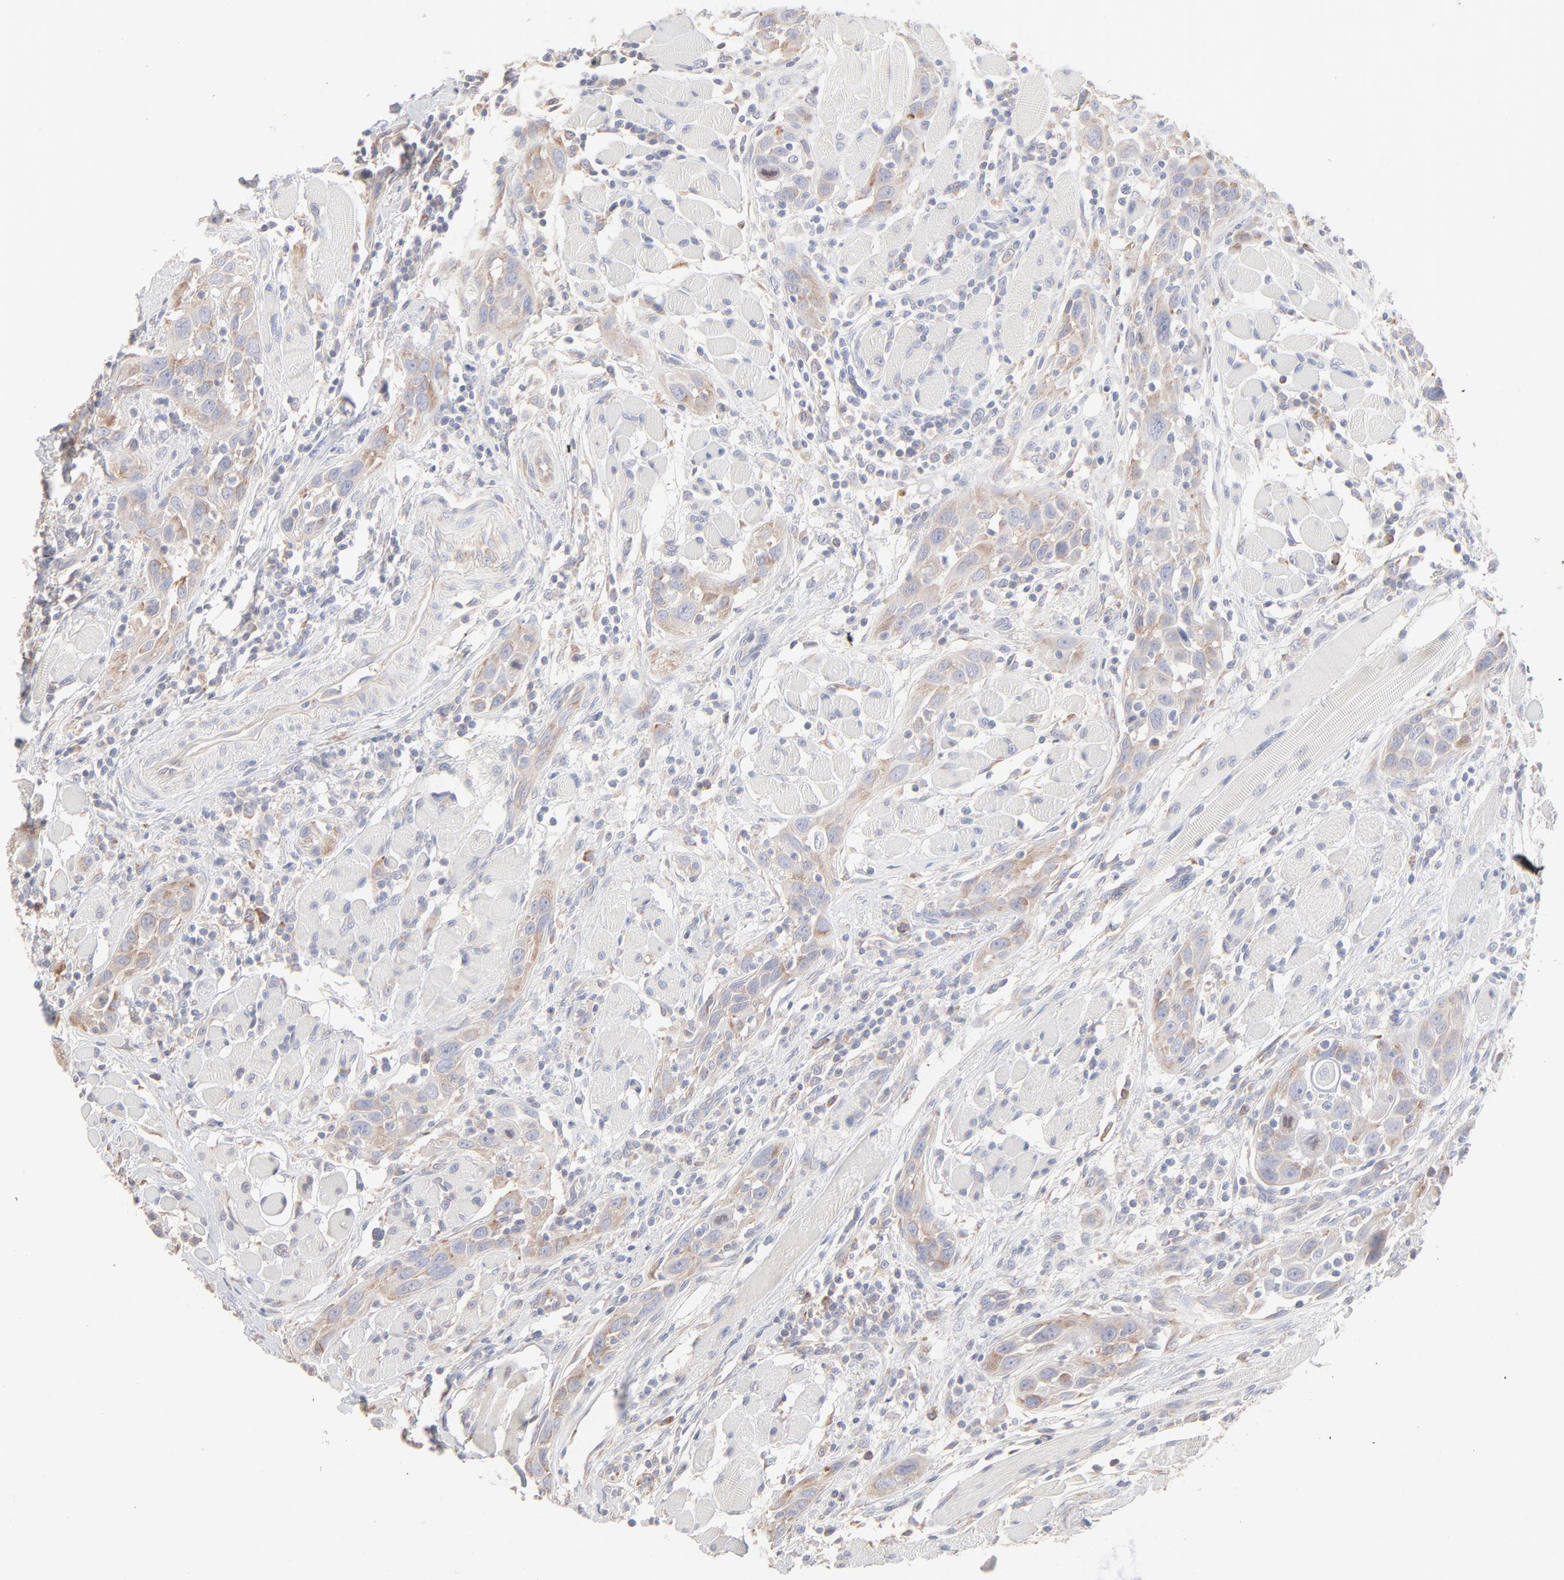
{"staining": {"intensity": "moderate", "quantity": ">75%", "location": "cytoplasmic/membranous"}, "tissue": "head and neck cancer", "cell_type": "Tumor cells", "image_type": "cancer", "snomed": [{"axis": "morphology", "description": "Squamous cell carcinoma, NOS"}, {"axis": "topography", "description": "Oral tissue"}, {"axis": "topography", "description": "Head-Neck"}], "caption": "Human head and neck squamous cell carcinoma stained for a protein (brown) demonstrates moderate cytoplasmic/membranous positive positivity in approximately >75% of tumor cells.", "gene": "RPS21", "patient": {"sex": "female", "age": 50}}